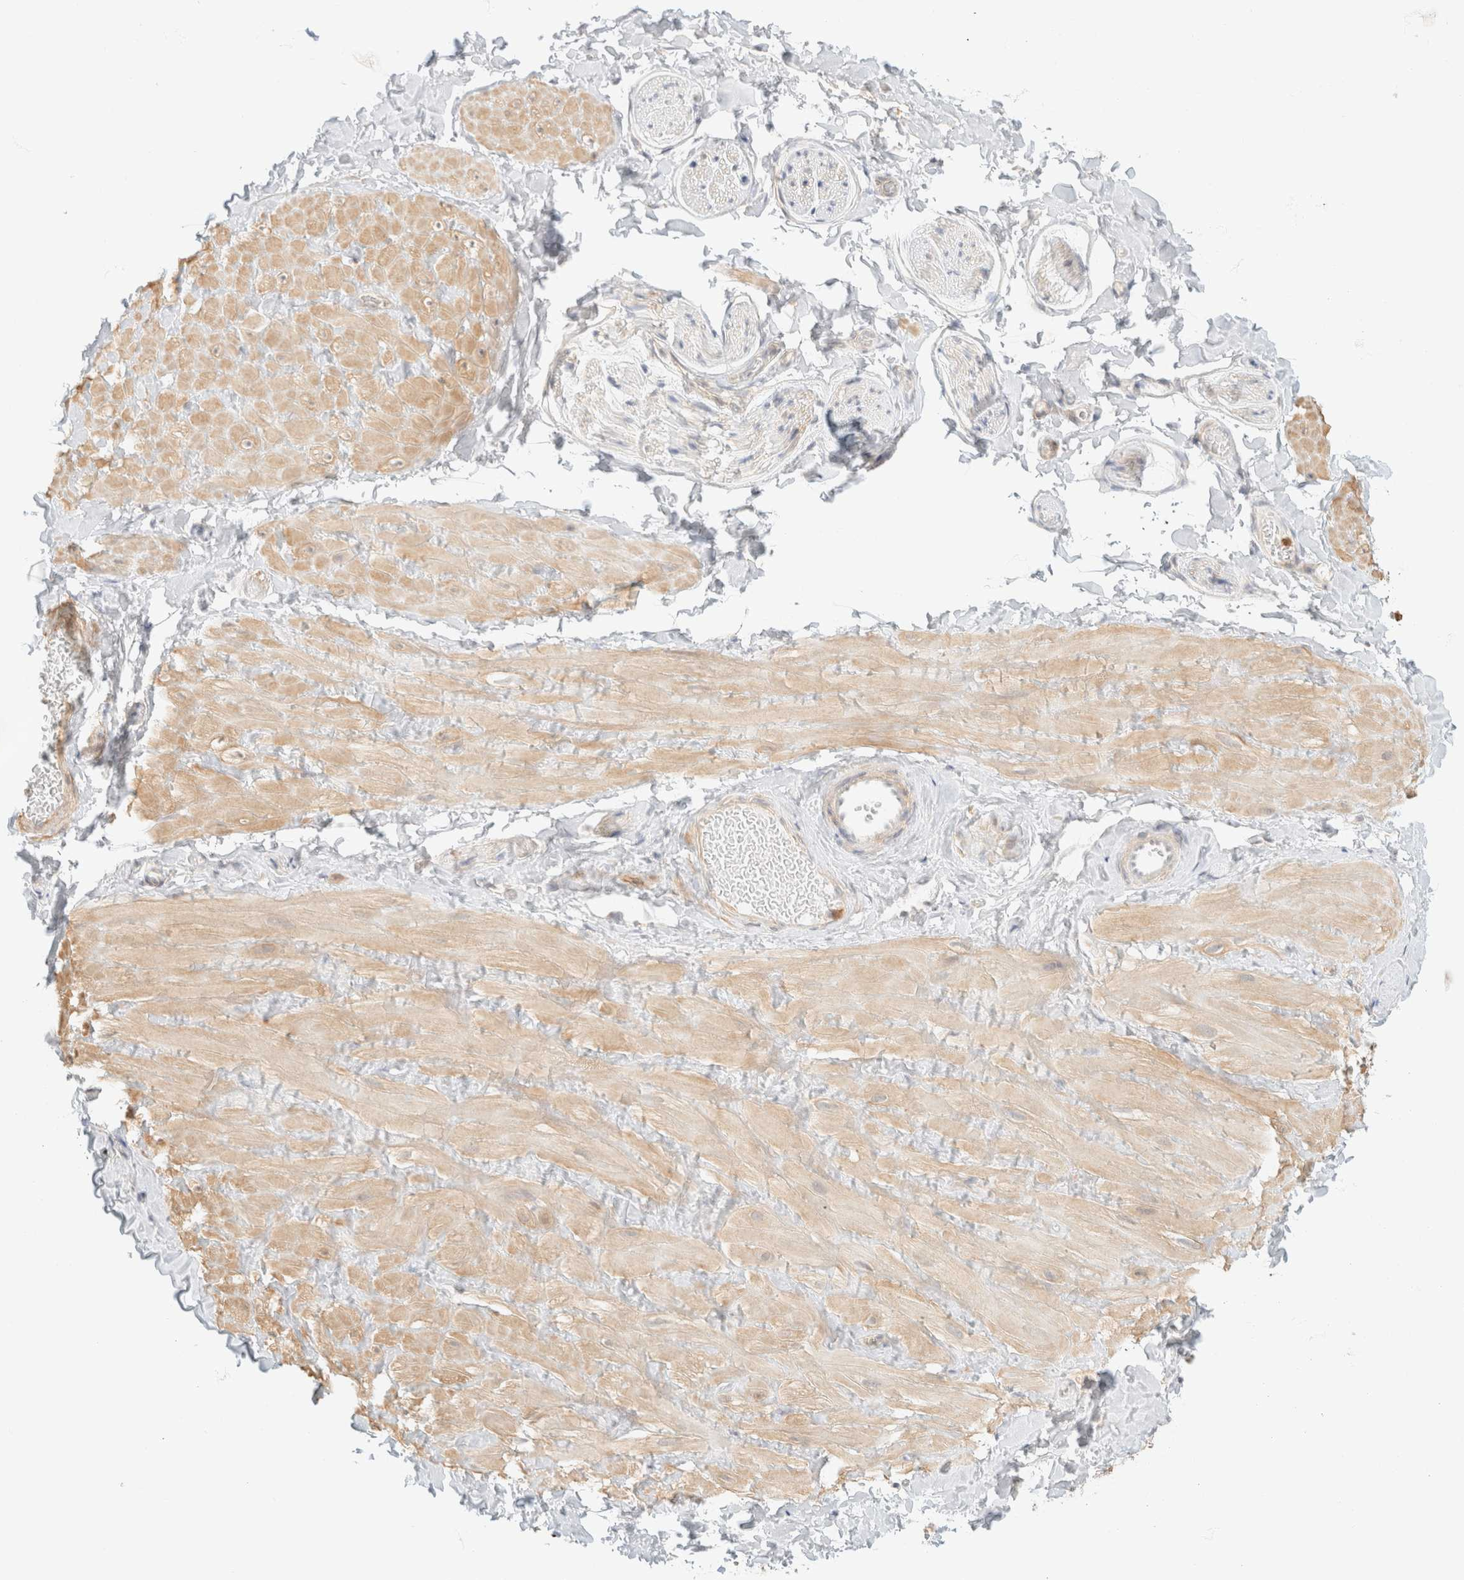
{"staining": {"intensity": "moderate", "quantity": ">75%", "location": "cytoplasmic/membranous"}, "tissue": "adipose tissue", "cell_type": "Adipocytes", "image_type": "normal", "snomed": [{"axis": "morphology", "description": "Normal tissue, NOS"}, {"axis": "topography", "description": "Adipose tissue"}, {"axis": "topography", "description": "Vascular tissue"}, {"axis": "topography", "description": "Peripheral nerve tissue"}], "caption": "Adipocytes reveal medium levels of moderate cytoplasmic/membranous staining in approximately >75% of cells in benign adipose tissue. (brown staining indicates protein expression, while blue staining denotes nuclei).", "gene": "GPI", "patient": {"sex": "male", "age": 25}}